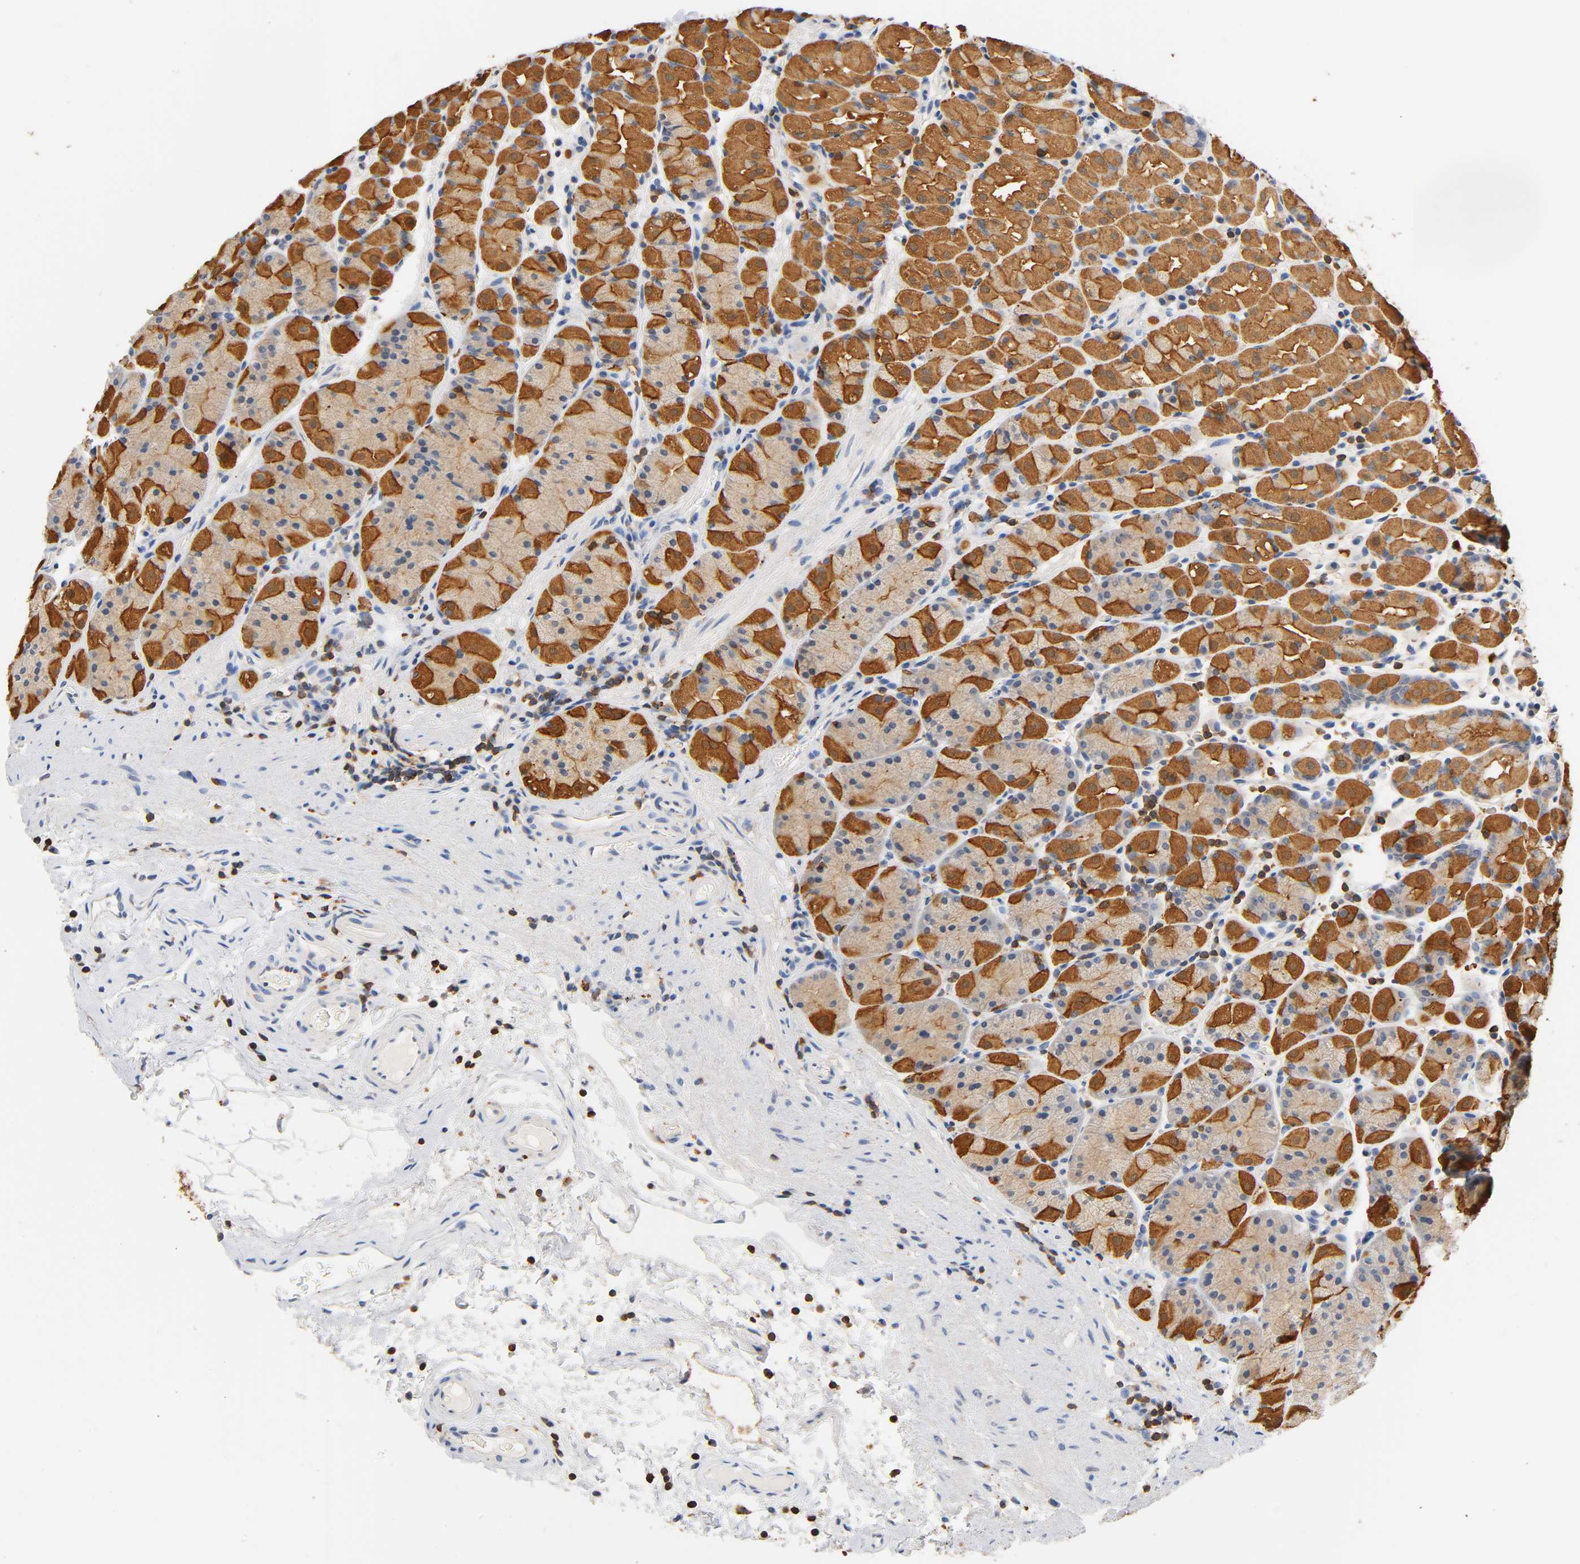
{"staining": {"intensity": "strong", "quantity": "25%-75%", "location": "cytoplasmic/membranous"}, "tissue": "stomach", "cell_type": "Glandular cells", "image_type": "normal", "snomed": [{"axis": "morphology", "description": "Normal tissue, NOS"}, {"axis": "topography", "description": "Stomach, lower"}], "caption": "IHC photomicrograph of benign stomach: human stomach stained using immunohistochemistry exhibits high levels of strong protein expression localized specifically in the cytoplasmic/membranous of glandular cells, appearing as a cytoplasmic/membranous brown color.", "gene": "UCKL1", "patient": {"sex": "male", "age": 56}}